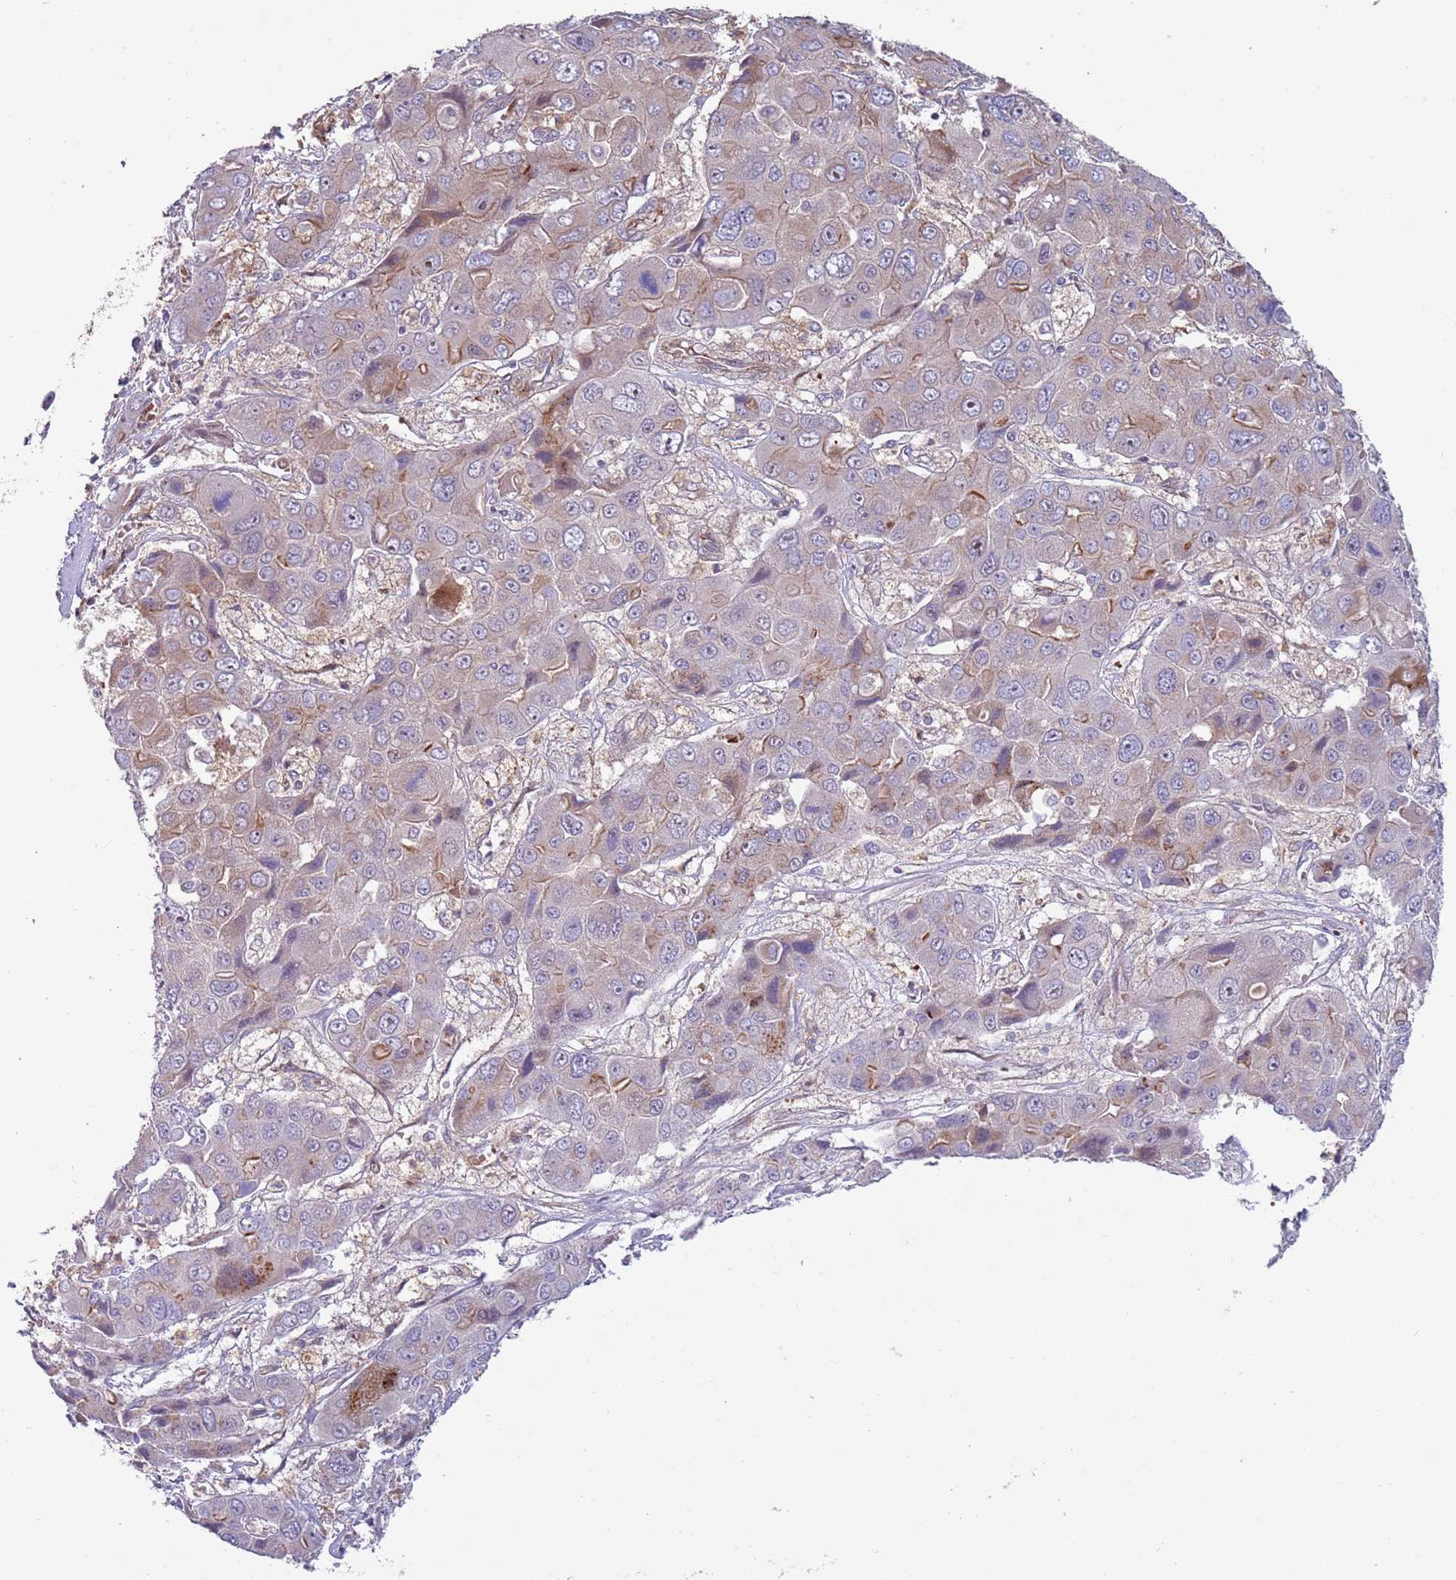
{"staining": {"intensity": "moderate", "quantity": "<25%", "location": "cytoplasmic/membranous"}, "tissue": "liver cancer", "cell_type": "Tumor cells", "image_type": "cancer", "snomed": [{"axis": "morphology", "description": "Cholangiocarcinoma"}, {"axis": "topography", "description": "Liver"}], "caption": "Human liver cancer stained for a protein (brown) reveals moderate cytoplasmic/membranous positive positivity in about <25% of tumor cells.", "gene": "ITGB6", "patient": {"sex": "male", "age": 67}}